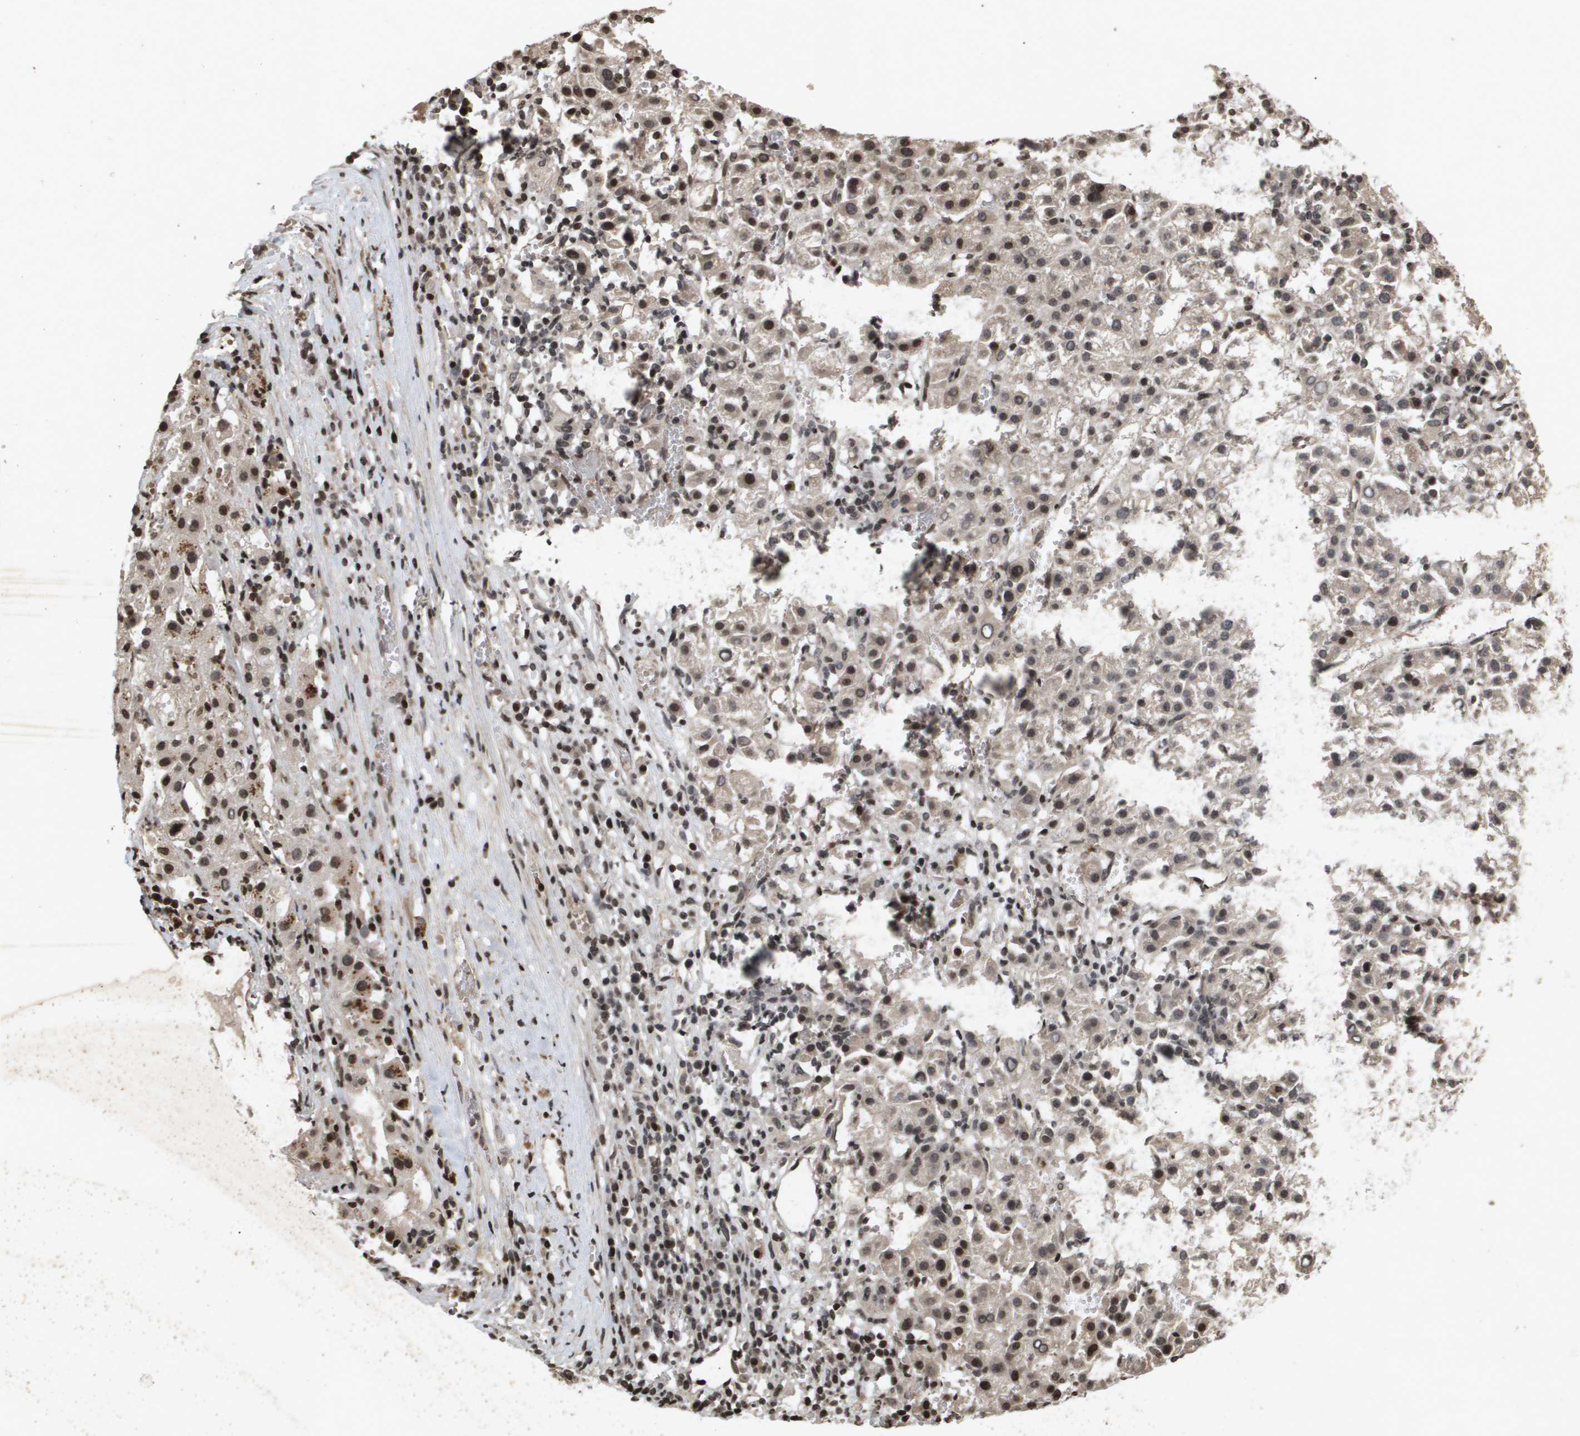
{"staining": {"intensity": "moderate", "quantity": "<25%", "location": "nuclear"}, "tissue": "liver cancer", "cell_type": "Tumor cells", "image_type": "cancer", "snomed": [{"axis": "morphology", "description": "Carcinoma, Hepatocellular, NOS"}, {"axis": "topography", "description": "Liver"}], "caption": "Human liver cancer (hepatocellular carcinoma) stained for a protein (brown) reveals moderate nuclear positive positivity in about <25% of tumor cells.", "gene": "HSPA6", "patient": {"sex": "female", "age": 58}}